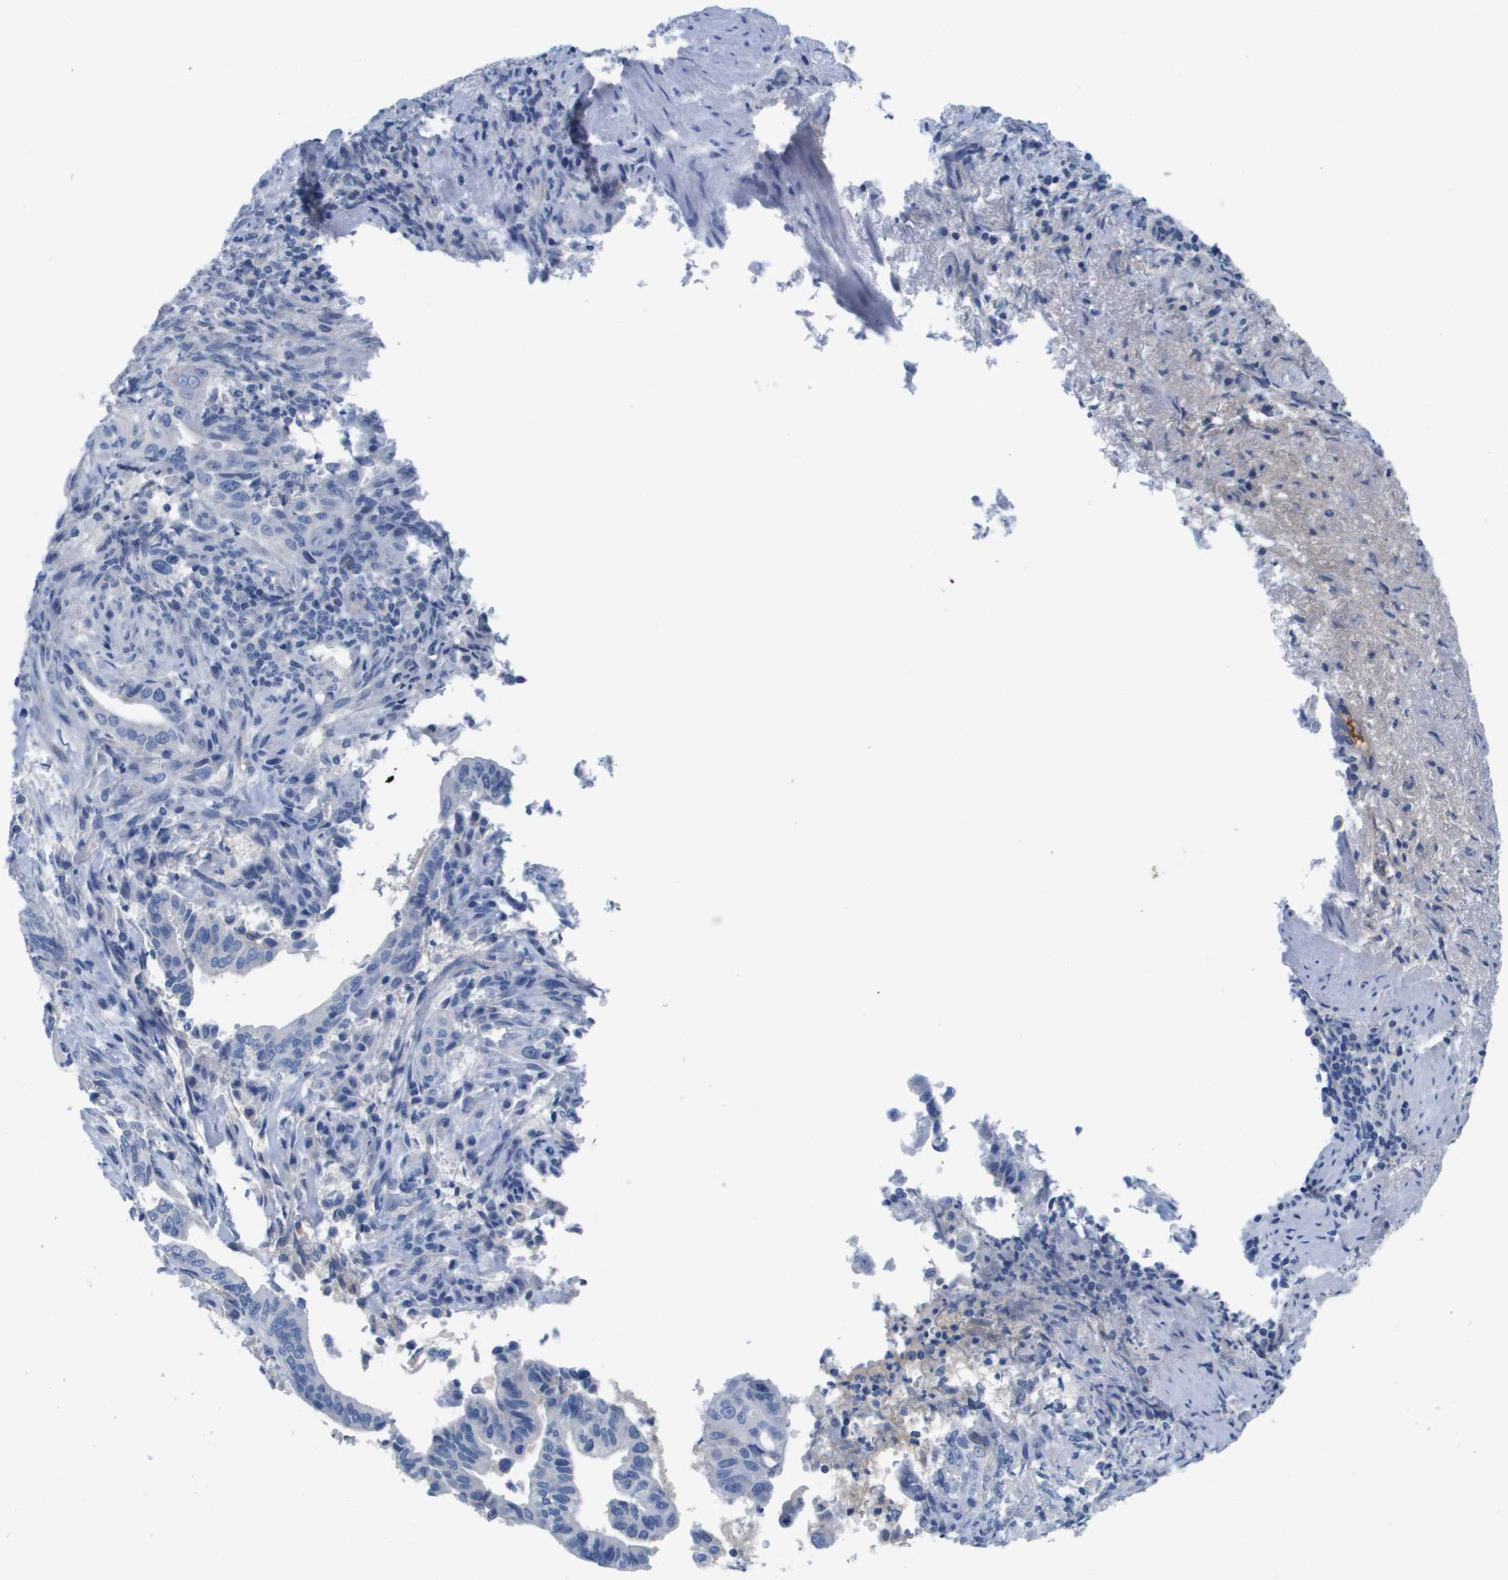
{"staining": {"intensity": "negative", "quantity": "none", "location": "none"}, "tissue": "liver cancer", "cell_type": "Tumor cells", "image_type": "cancer", "snomed": [{"axis": "morphology", "description": "Cholangiocarcinoma"}, {"axis": "topography", "description": "Liver"}], "caption": "Histopathology image shows no protein positivity in tumor cells of cholangiocarcinoma (liver) tissue.", "gene": "APOA1", "patient": {"sex": "female", "age": 72}}